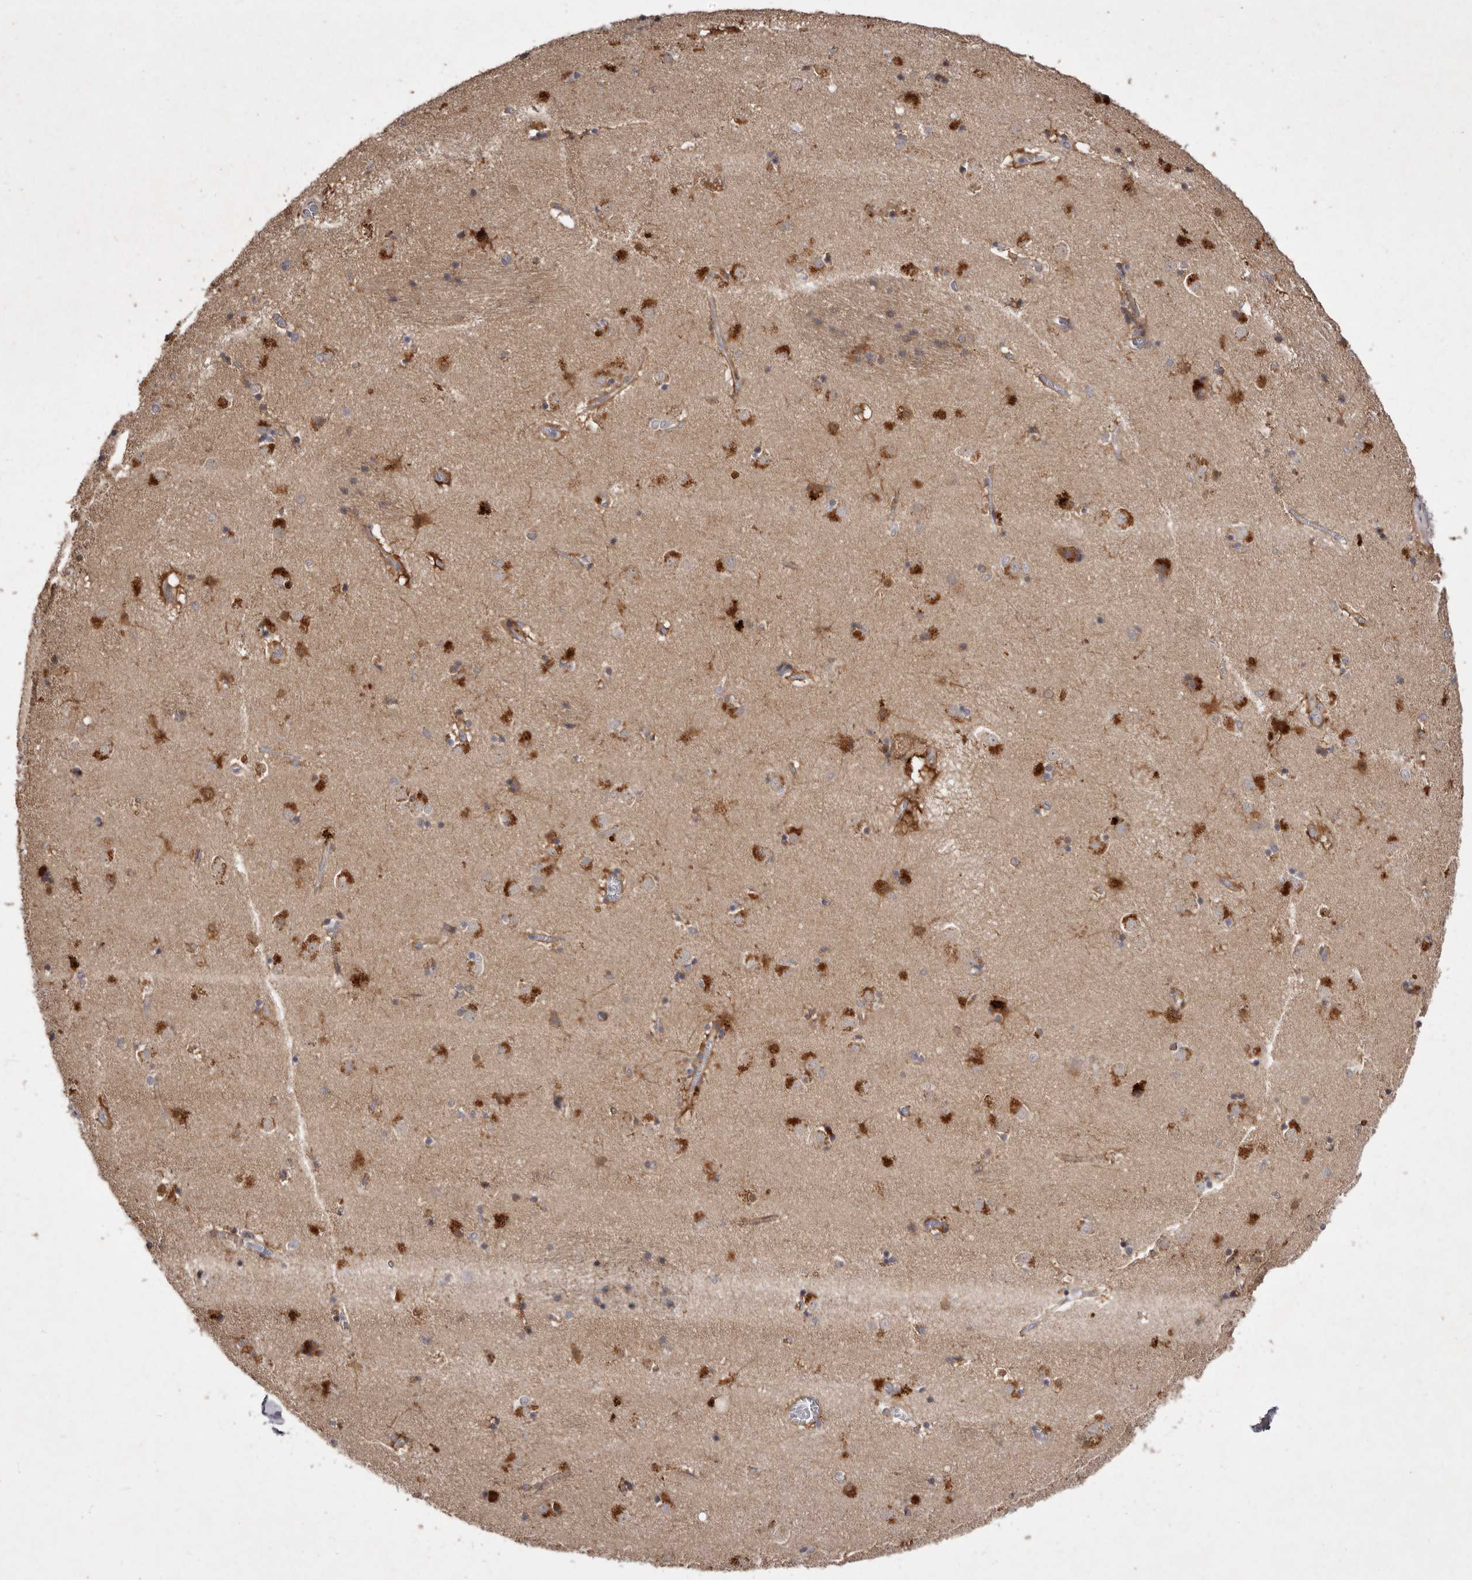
{"staining": {"intensity": "moderate", "quantity": "<25%", "location": "cytoplasmic/membranous"}, "tissue": "caudate", "cell_type": "Glial cells", "image_type": "normal", "snomed": [{"axis": "morphology", "description": "Normal tissue, NOS"}, {"axis": "topography", "description": "Lateral ventricle wall"}], "caption": "Glial cells reveal moderate cytoplasmic/membranous staining in about <25% of cells in unremarkable caudate. Nuclei are stained in blue.", "gene": "FLAD1", "patient": {"sex": "male", "age": 70}}